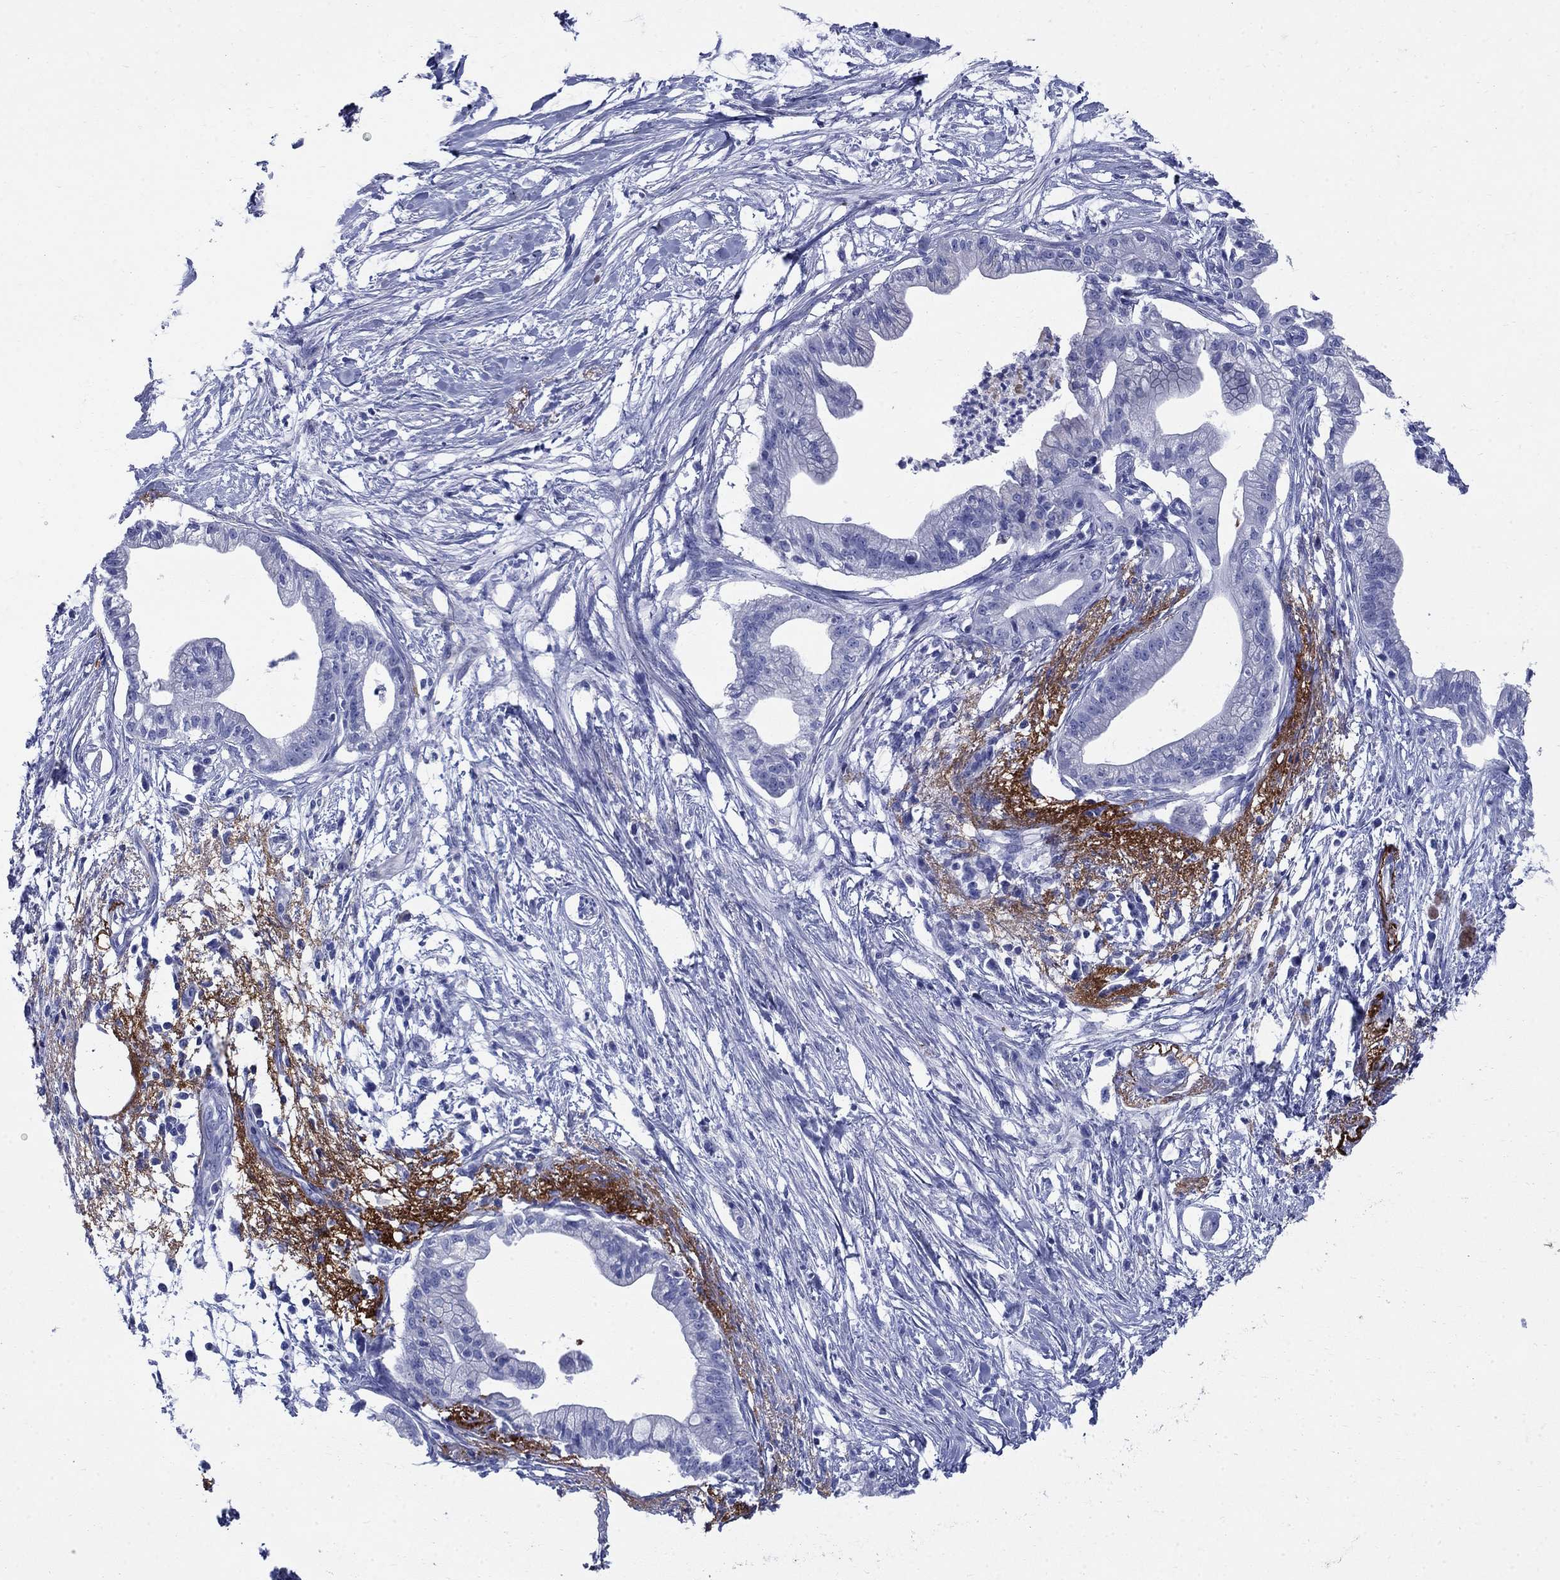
{"staining": {"intensity": "negative", "quantity": "none", "location": "none"}, "tissue": "pancreatic cancer", "cell_type": "Tumor cells", "image_type": "cancer", "snomed": [{"axis": "morphology", "description": "Normal tissue, NOS"}, {"axis": "morphology", "description": "Adenocarcinoma, NOS"}, {"axis": "topography", "description": "Pancreas"}], "caption": "This is an immunohistochemistry (IHC) image of human adenocarcinoma (pancreatic). There is no expression in tumor cells.", "gene": "VTN", "patient": {"sex": "female", "age": 58}}